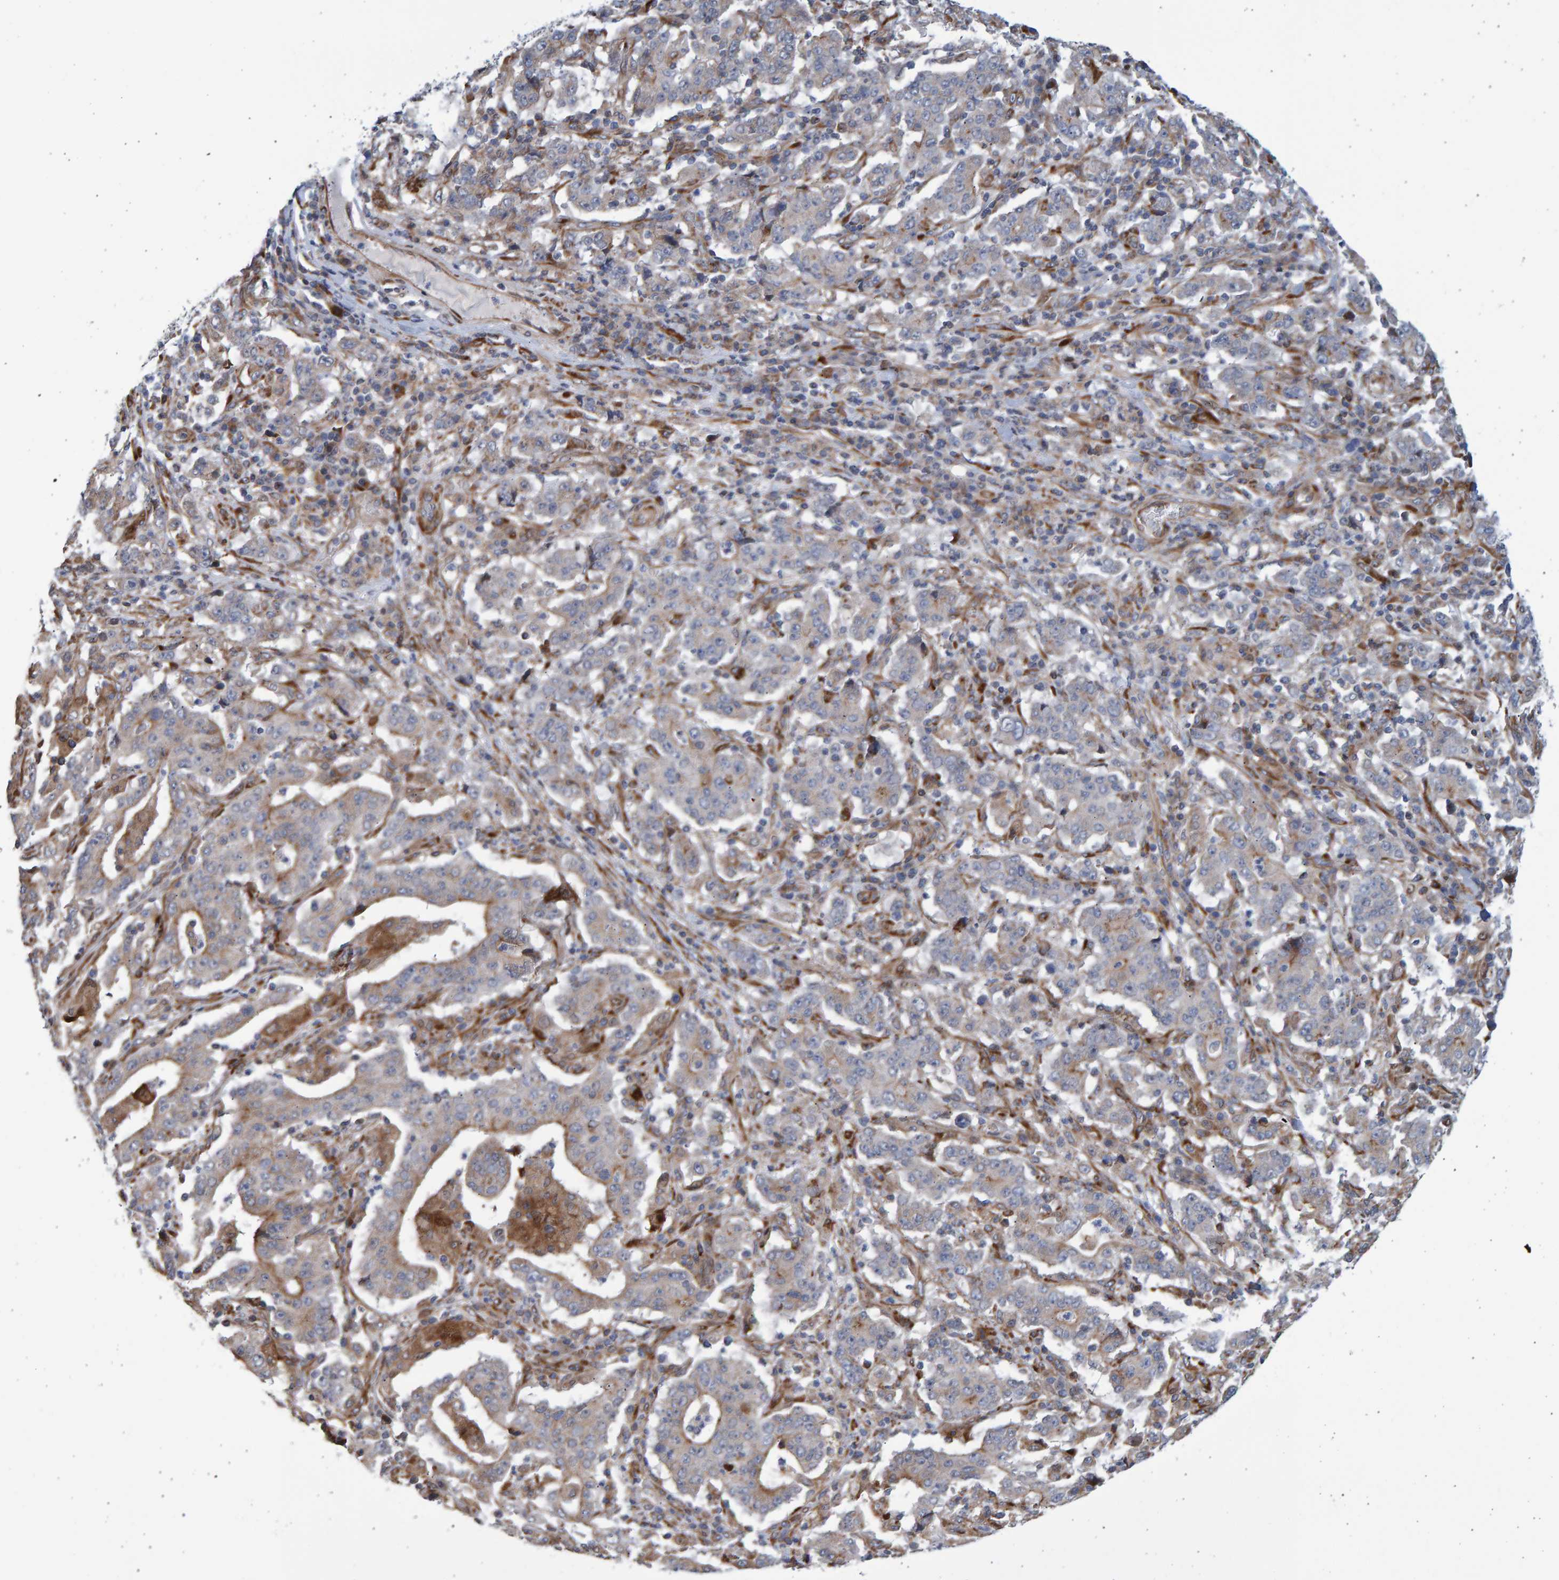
{"staining": {"intensity": "moderate", "quantity": "<25%", "location": "cytoplasmic/membranous"}, "tissue": "stomach cancer", "cell_type": "Tumor cells", "image_type": "cancer", "snomed": [{"axis": "morphology", "description": "Normal tissue, NOS"}, {"axis": "morphology", "description": "Adenocarcinoma, NOS"}, {"axis": "topography", "description": "Stomach, upper"}, {"axis": "topography", "description": "Stomach"}], "caption": "This is a photomicrograph of IHC staining of adenocarcinoma (stomach), which shows moderate positivity in the cytoplasmic/membranous of tumor cells.", "gene": "LRBA", "patient": {"sex": "male", "age": 59}}